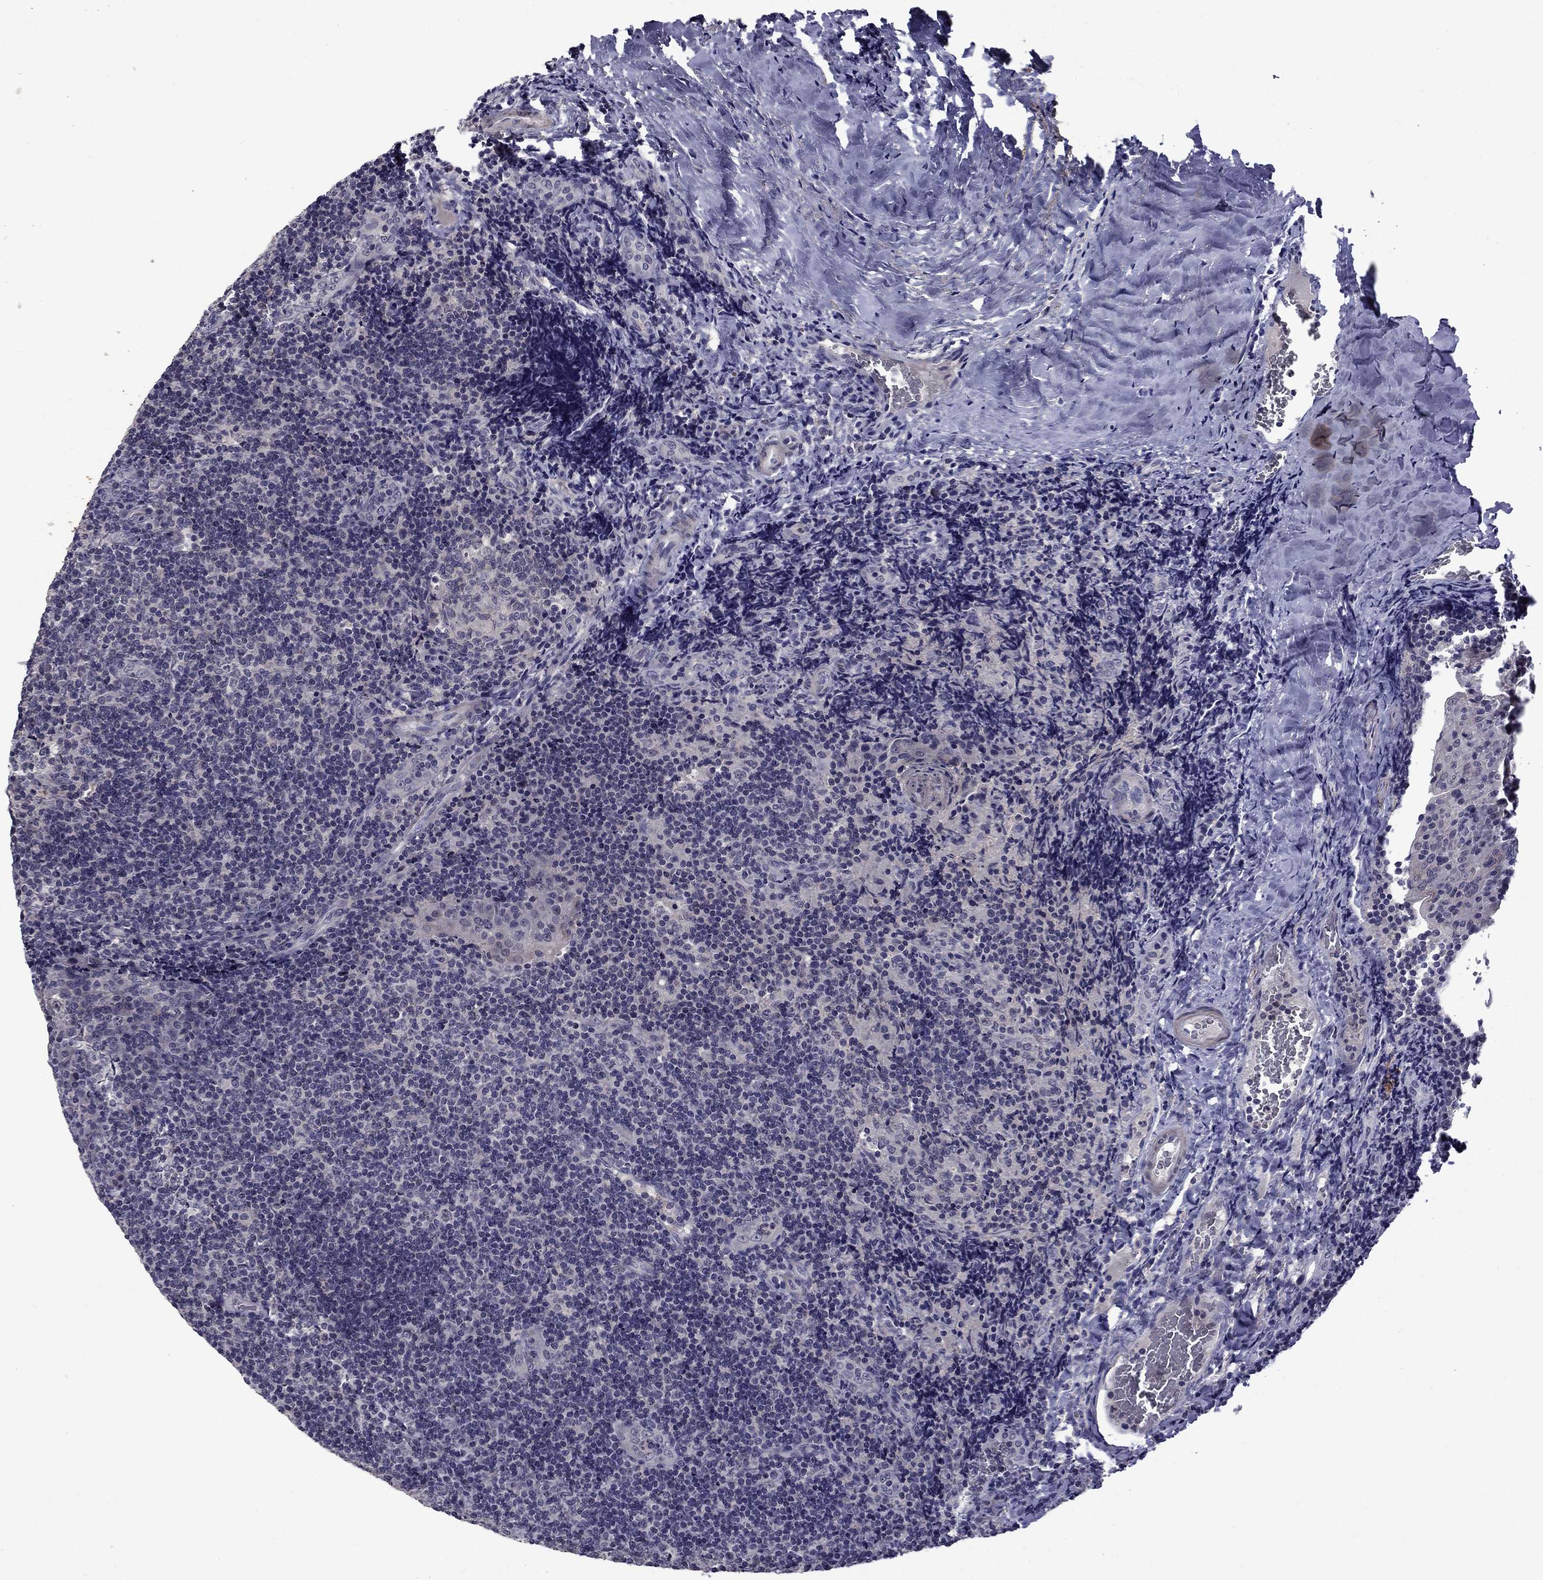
{"staining": {"intensity": "negative", "quantity": "none", "location": "none"}, "tissue": "tonsil", "cell_type": "Germinal center cells", "image_type": "normal", "snomed": [{"axis": "morphology", "description": "Normal tissue, NOS"}, {"axis": "topography", "description": "Tonsil"}], "caption": "Immunohistochemical staining of benign tonsil exhibits no significant expression in germinal center cells. (Immunohistochemistry, brightfield microscopy, high magnification).", "gene": "SNTA1", "patient": {"sex": "male", "age": 17}}